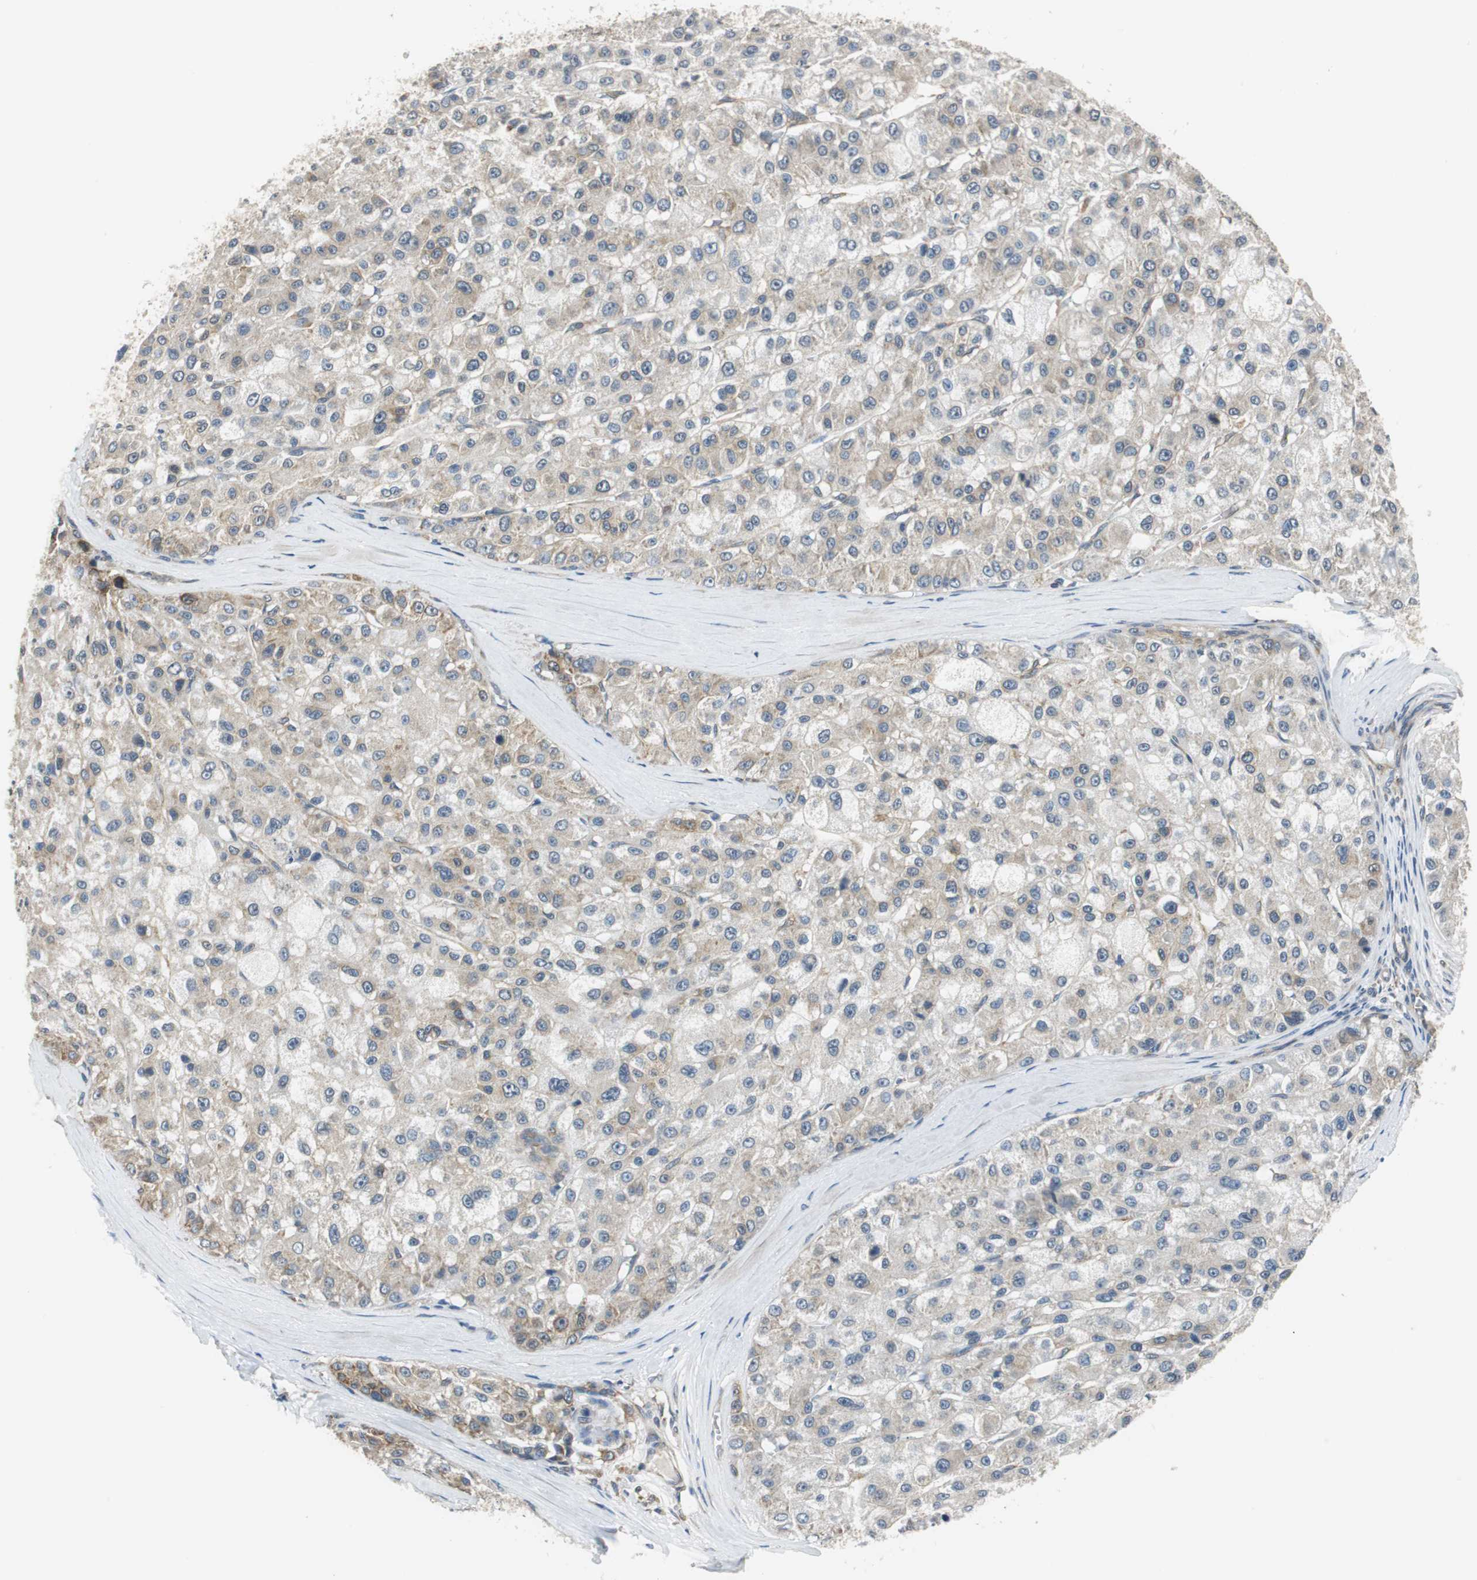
{"staining": {"intensity": "weak", "quantity": "25%-75%", "location": "cytoplasmic/membranous"}, "tissue": "liver cancer", "cell_type": "Tumor cells", "image_type": "cancer", "snomed": [{"axis": "morphology", "description": "Carcinoma, Hepatocellular, NOS"}, {"axis": "topography", "description": "Liver"}], "caption": "Immunohistochemical staining of human liver hepatocellular carcinoma exhibits low levels of weak cytoplasmic/membranous protein staining in about 25%-75% of tumor cells.", "gene": "CNOT3", "patient": {"sex": "male", "age": 80}}